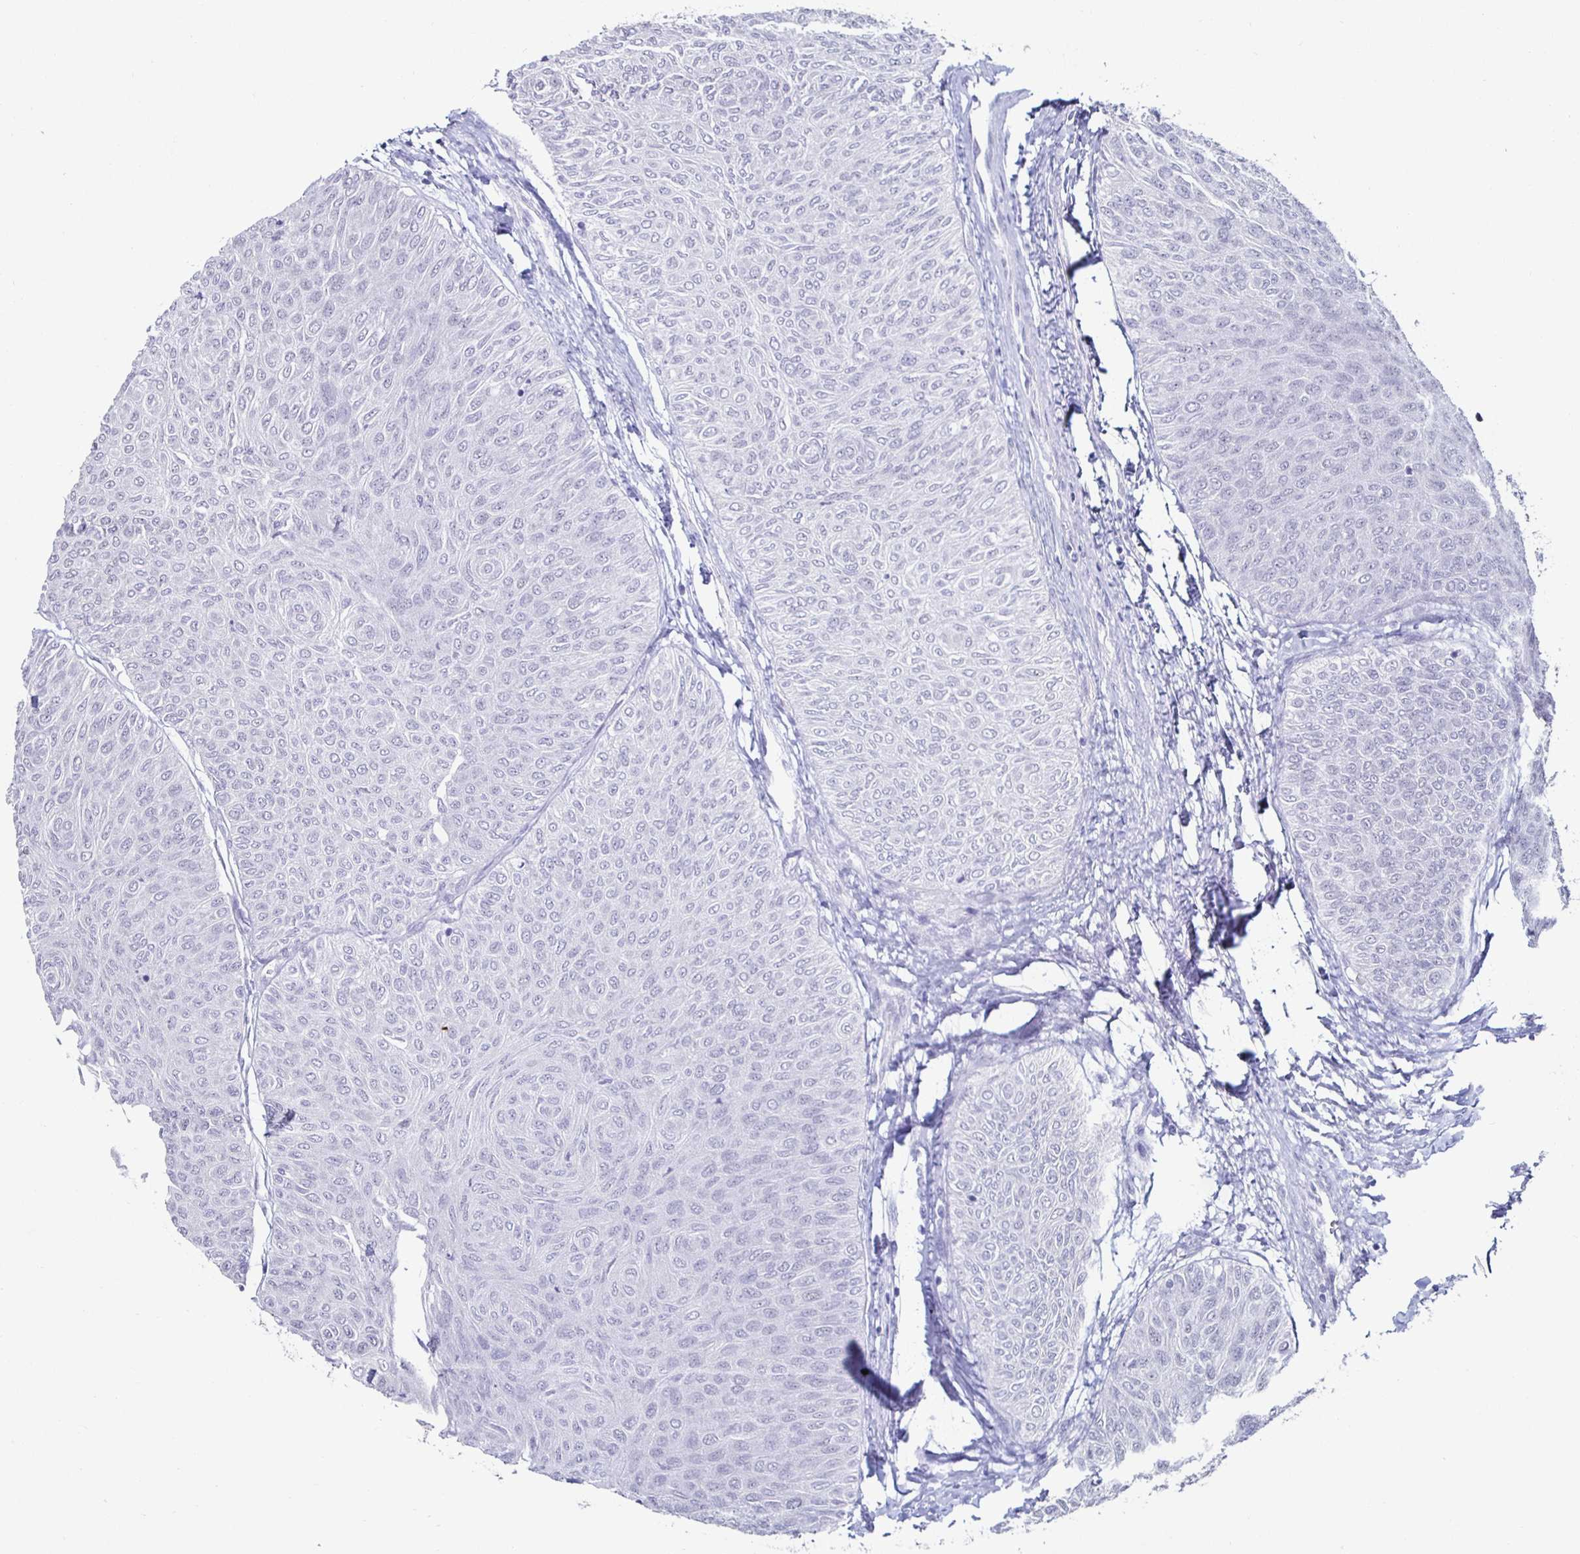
{"staining": {"intensity": "negative", "quantity": "none", "location": "none"}, "tissue": "urothelial cancer", "cell_type": "Tumor cells", "image_type": "cancer", "snomed": [{"axis": "morphology", "description": "Urothelial carcinoma, Low grade"}, {"axis": "topography", "description": "Urinary bladder"}], "caption": "High magnification brightfield microscopy of low-grade urothelial carcinoma stained with DAB (3,3'-diaminobenzidine) (brown) and counterstained with hematoxylin (blue): tumor cells show no significant expression. (DAB (3,3'-diaminobenzidine) IHC with hematoxylin counter stain).", "gene": "DDX39B", "patient": {"sex": "male", "age": 78}}